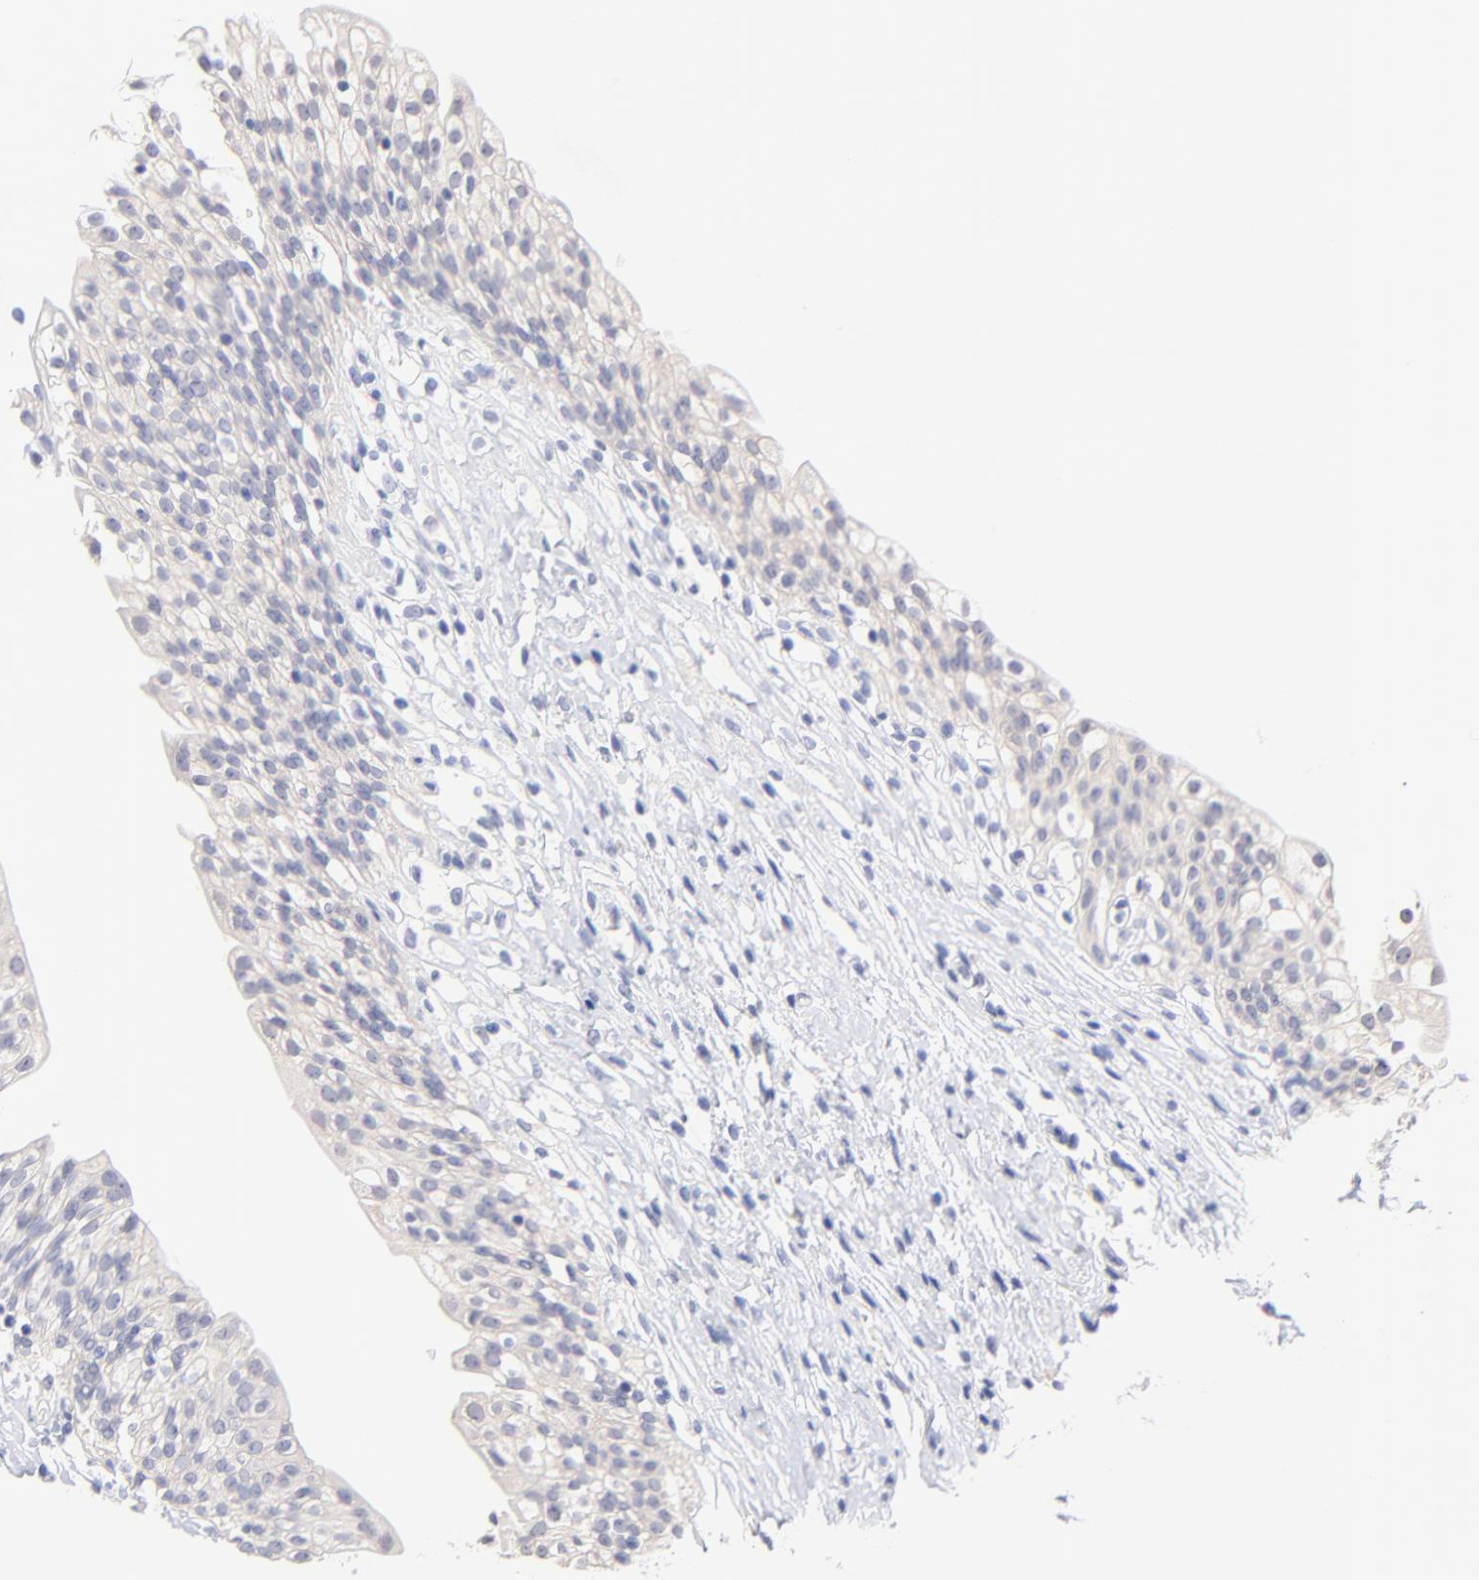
{"staining": {"intensity": "negative", "quantity": "none", "location": "none"}, "tissue": "urinary bladder", "cell_type": "Urothelial cells", "image_type": "normal", "snomed": [{"axis": "morphology", "description": "Normal tissue, NOS"}, {"axis": "topography", "description": "Urinary bladder"}], "caption": "High magnification brightfield microscopy of benign urinary bladder stained with DAB (3,3'-diaminobenzidine) (brown) and counterstained with hematoxylin (blue): urothelial cells show no significant expression. (DAB (3,3'-diaminobenzidine) immunohistochemistry with hematoxylin counter stain).", "gene": "CFAP57", "patient": {"sex": "female", "age": 80}}